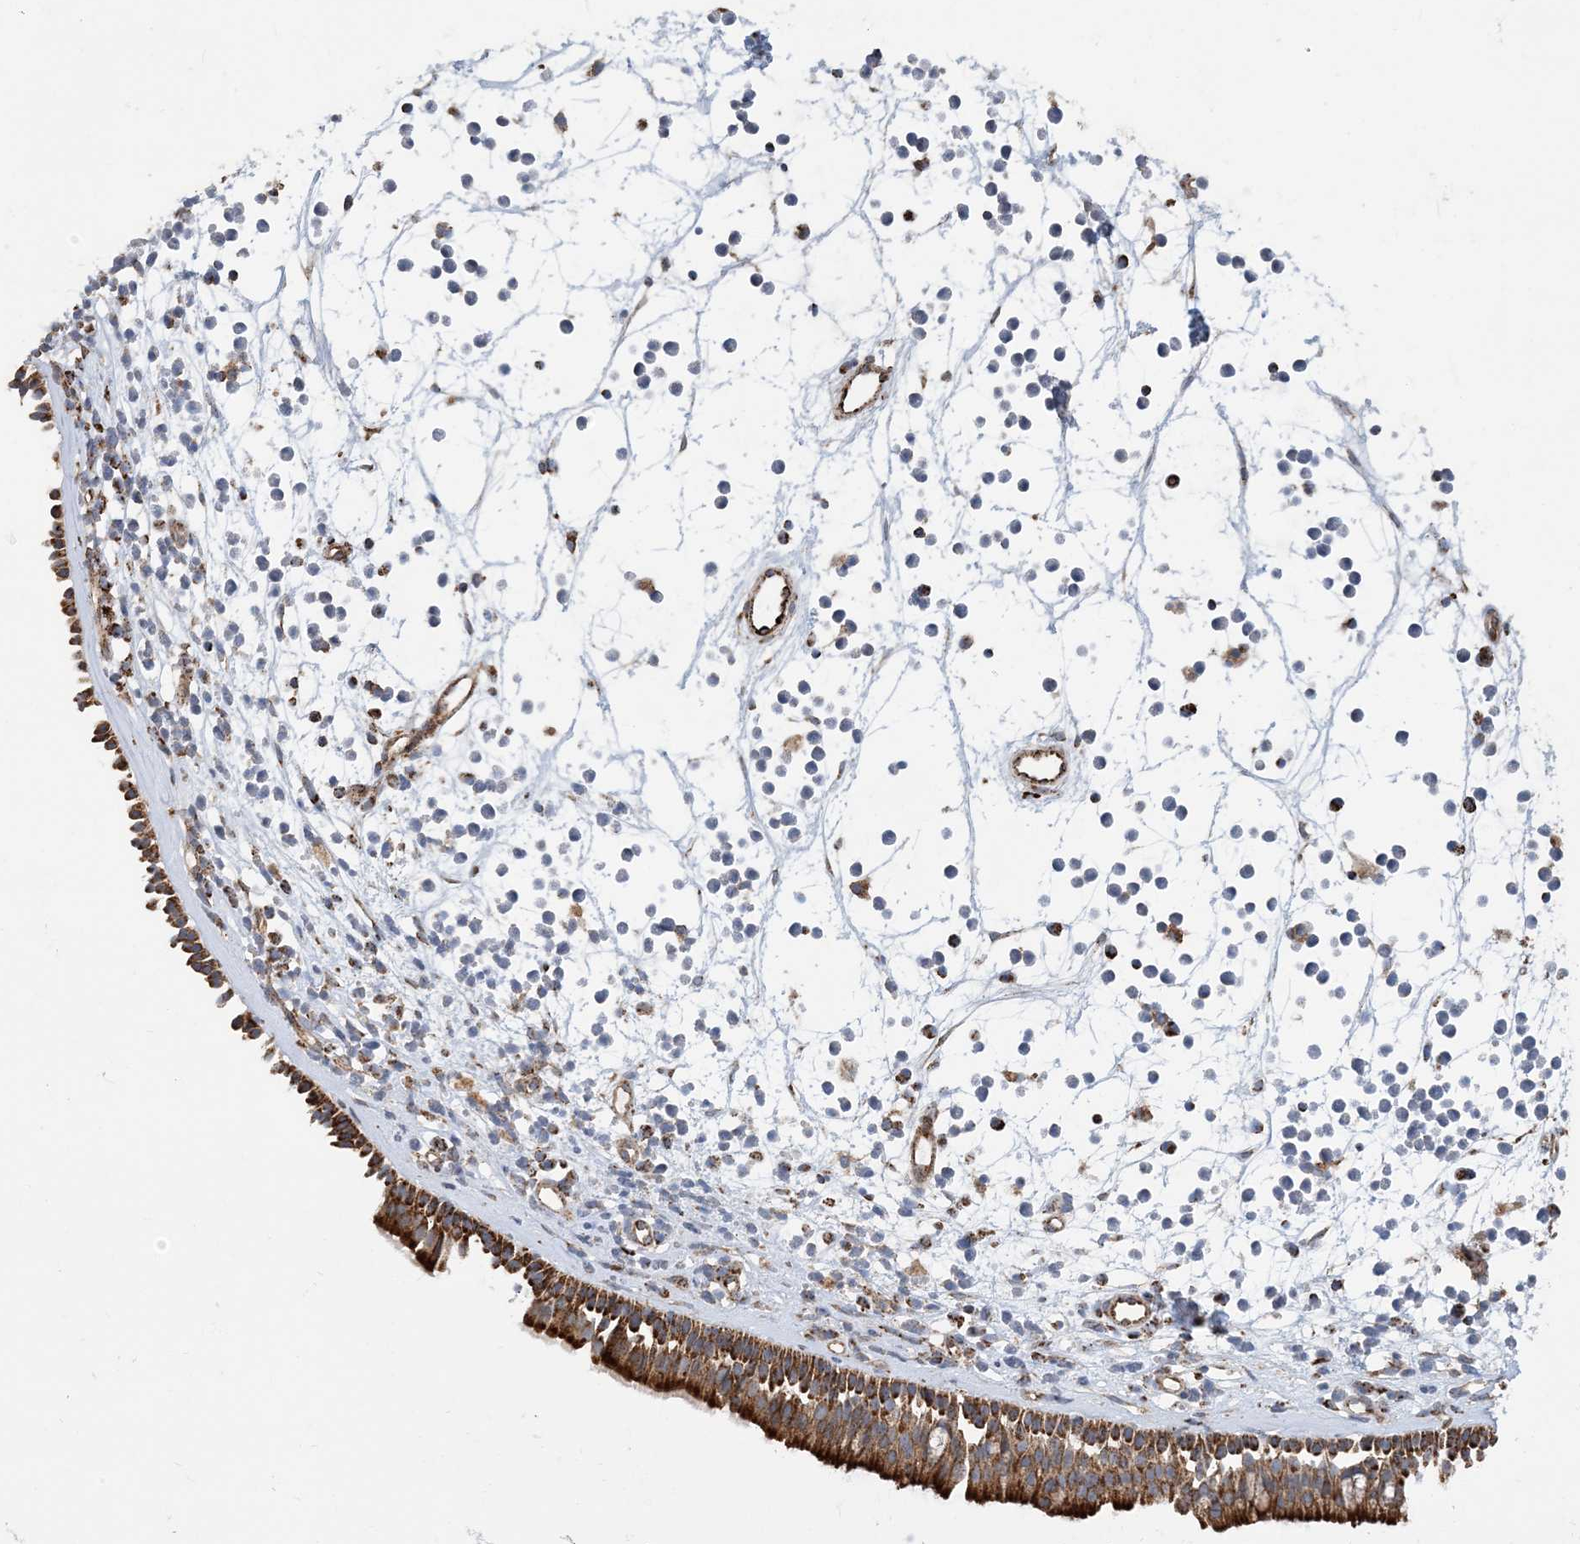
{"staining": {"intensity": "moderate", "quantity": ">75%", "location": "cytoplasmic/membranous"}, "tissue": "nasopharynx", "cell_type": "Respiratory epithelial cells", "image_type": "normal", "snomed": [{"axis": "morphology", "description": "Normal tissue, NOS"}, {"axis": "morphology", "description": "Inflammation, NOS"}, {"axis": "morphology", "description": "Malignant melanoma, Metastatic site"}, {"axis": "topography", "description": "Nasopharynx"}], "caption": "Immunohistochemistry (IHC) staining of unremarkable nasopharynx, which displays medium levels of moderate cytoplasmic/membranous expression in approximately >75% of respiratory epithelial cells indicating moderate cytoplasmic/membranous protein staining. The staining was performed using DAB (brown) for protein detection and nuclei were counterstained in hematoxylin (blue).", "gene": "PCDHGA1", "patient": {"sex": "male", "age": 70}}